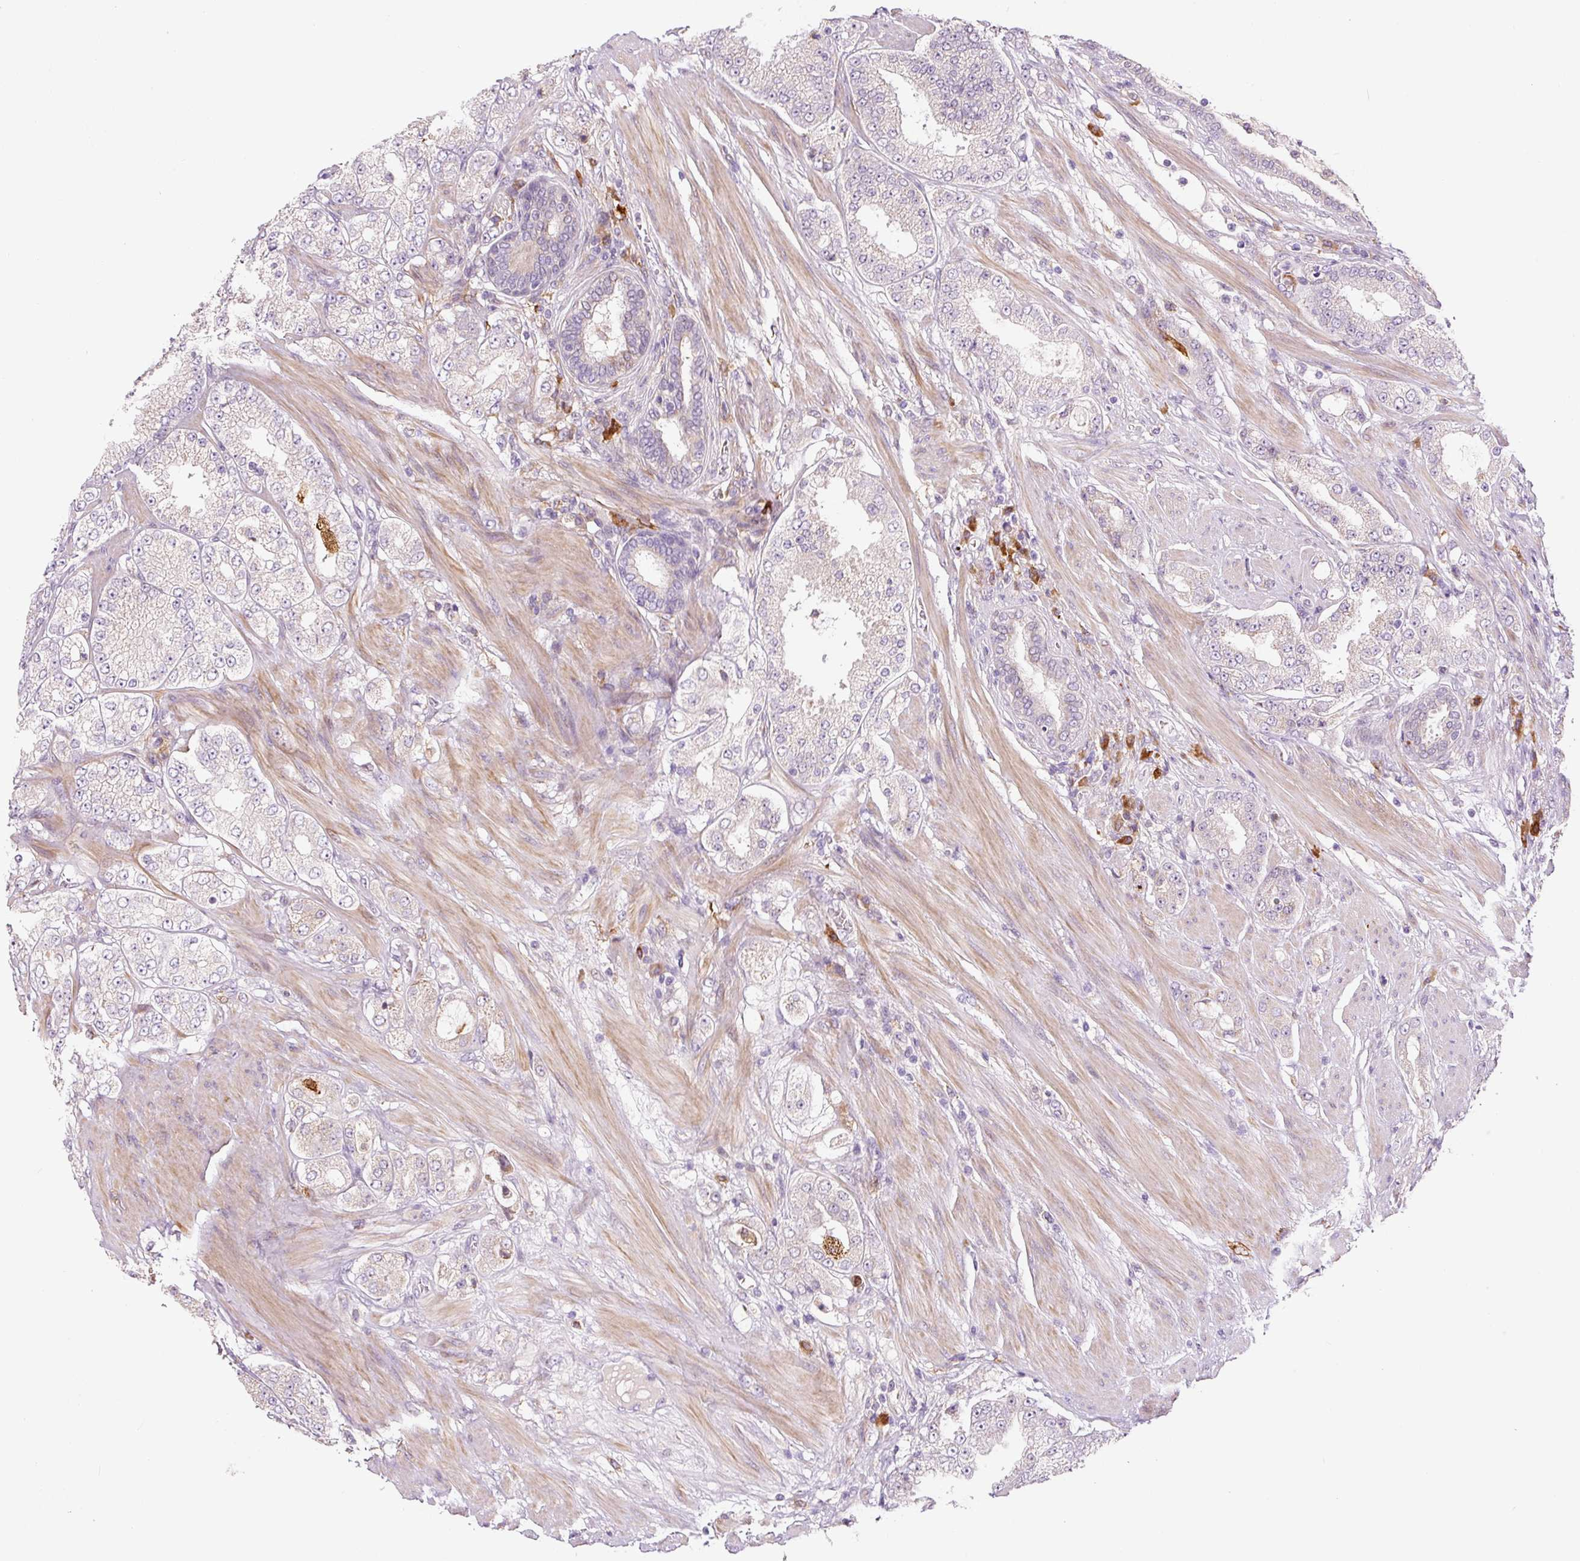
{"staining": {"intensity": "negative", "quantity": "none", "location": "none"}, "tissue": "prostate cancer", "cell_type": "Tumor cells", "image_type": "cancer", "snomed": [{"axis": "morphology", "description": "Adenocarcinoma, High grade"}, {"axis": "topography", "description": "Prostate"}], "caption": "High power microscopy histopathology image of an immunohistochemistry (IHC) micrograph of adenocarcinoma (high-grade) (prostate), revealing no significant positivity in tumor cells.", "gene": "FUT10", "patient": {"sex": "male", "age": 68}}